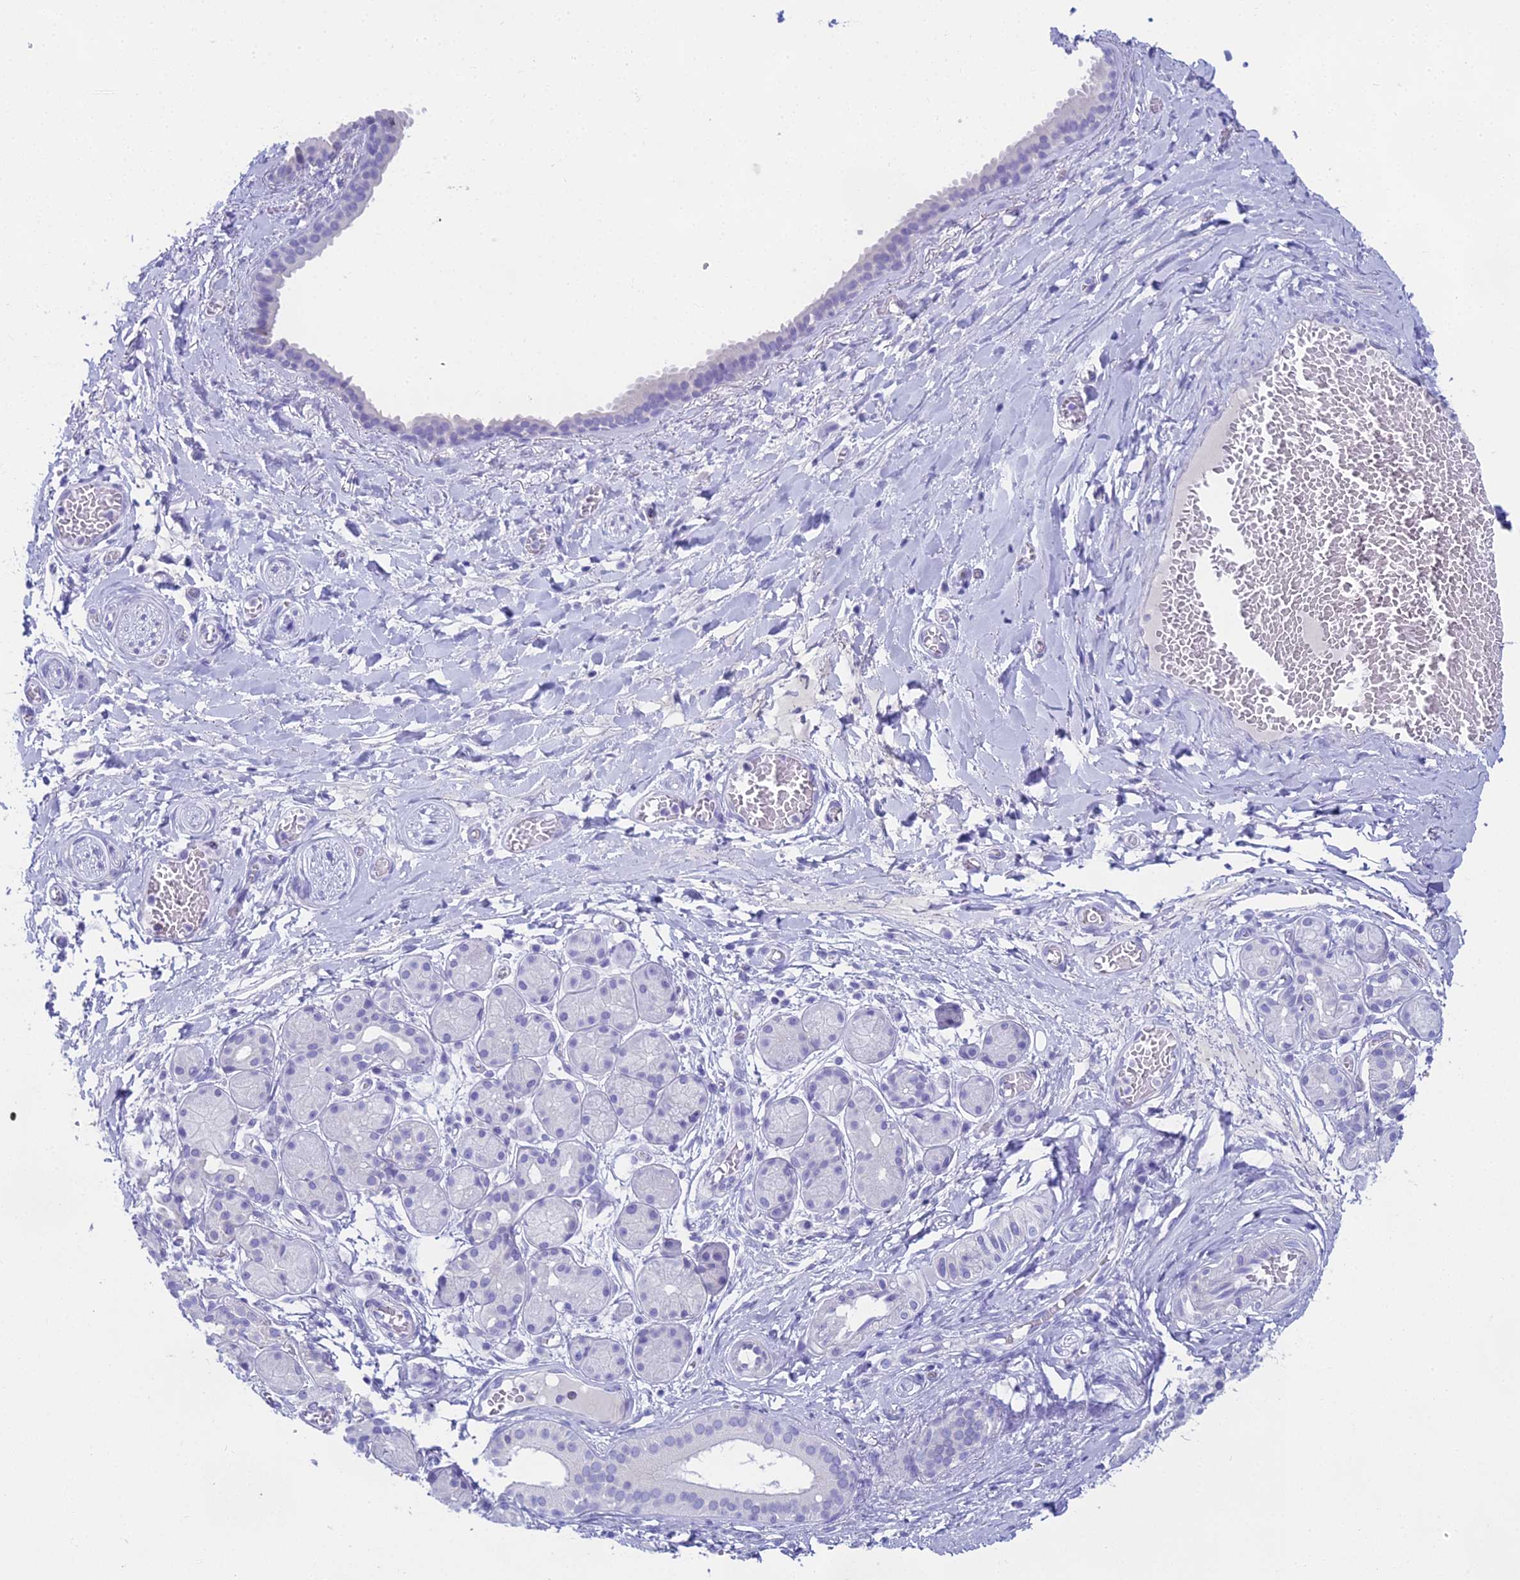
{"staining": {"intensity": "negative", "quantity": "none", "location": "none"}, "tissue": "adipose tissue", "cell_type": "Adipocytes", "image_type": "normal", "snomed": [{"axis": "morphology", "description": "Normal tissue, NOS"}, {"axis": "topography", "description": "Salivary gland"}, {"axis": "topography", "description": "Peripheral nerve tissue"}], "caption": "This is an IHC histopathology image of unremarkable adipose tissue. There is no positivity in adipocytes.", "gene": "UNC80", "patient": {"sex": "male", "age": 62}}